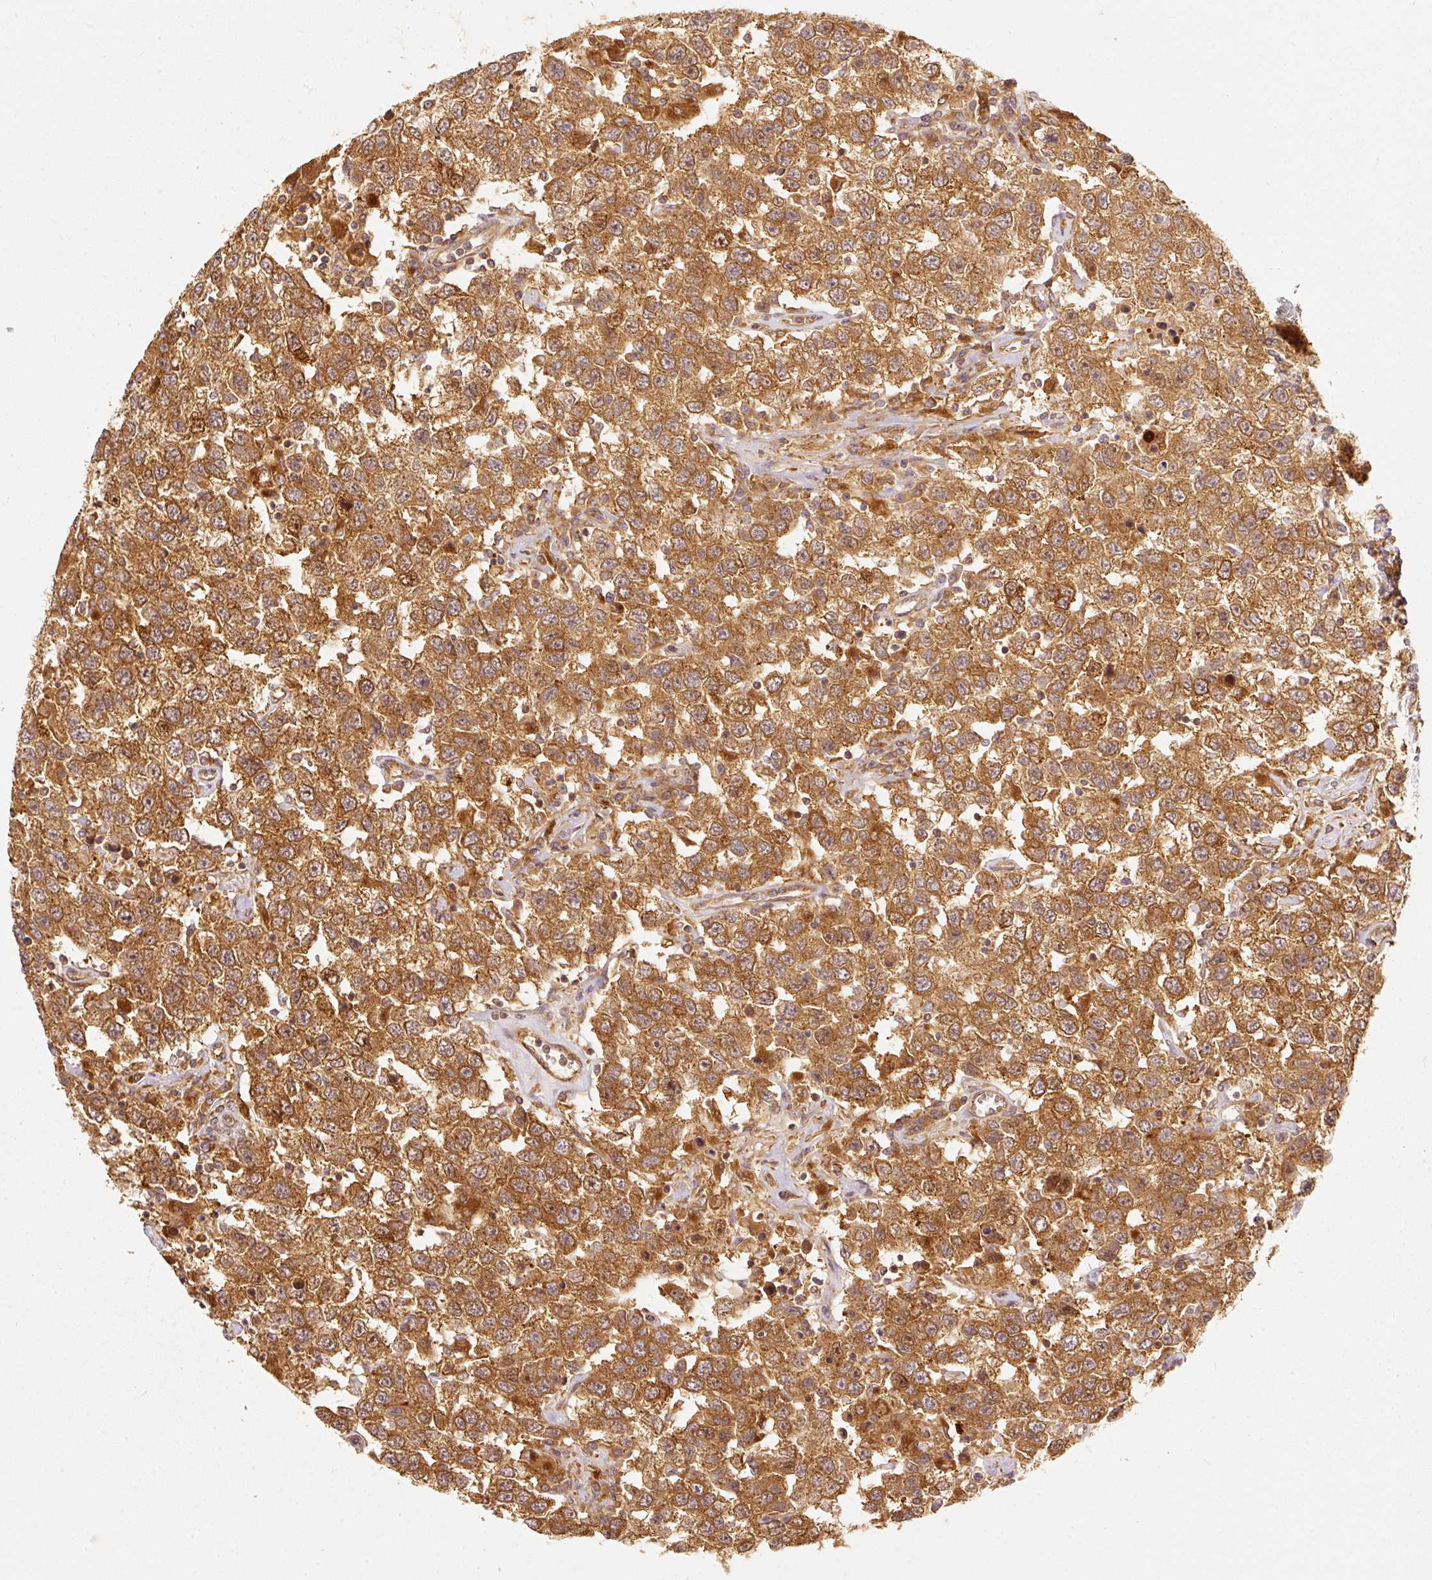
{"staining": {"intensity": "strong", "quantity": ">75%", "location": "cytoplasmic/membranous"}, "tissue": "testis cancer", "cell_type": "Tumor cells", "image_type": "cancer", "snomed": [{"axis": "morphology", "description": "Seminoma, NOS"}, {"axis": "topography", "description": "Testis"}], "caption": "The micrograph demonstrates a brown stain indicating the presence of a protein in the cytoplasmic/membranous of tumor cells in testis cancer (seminoma).", "gene": "EIF3B", "patient": {"sex": "male", "age": 41}}